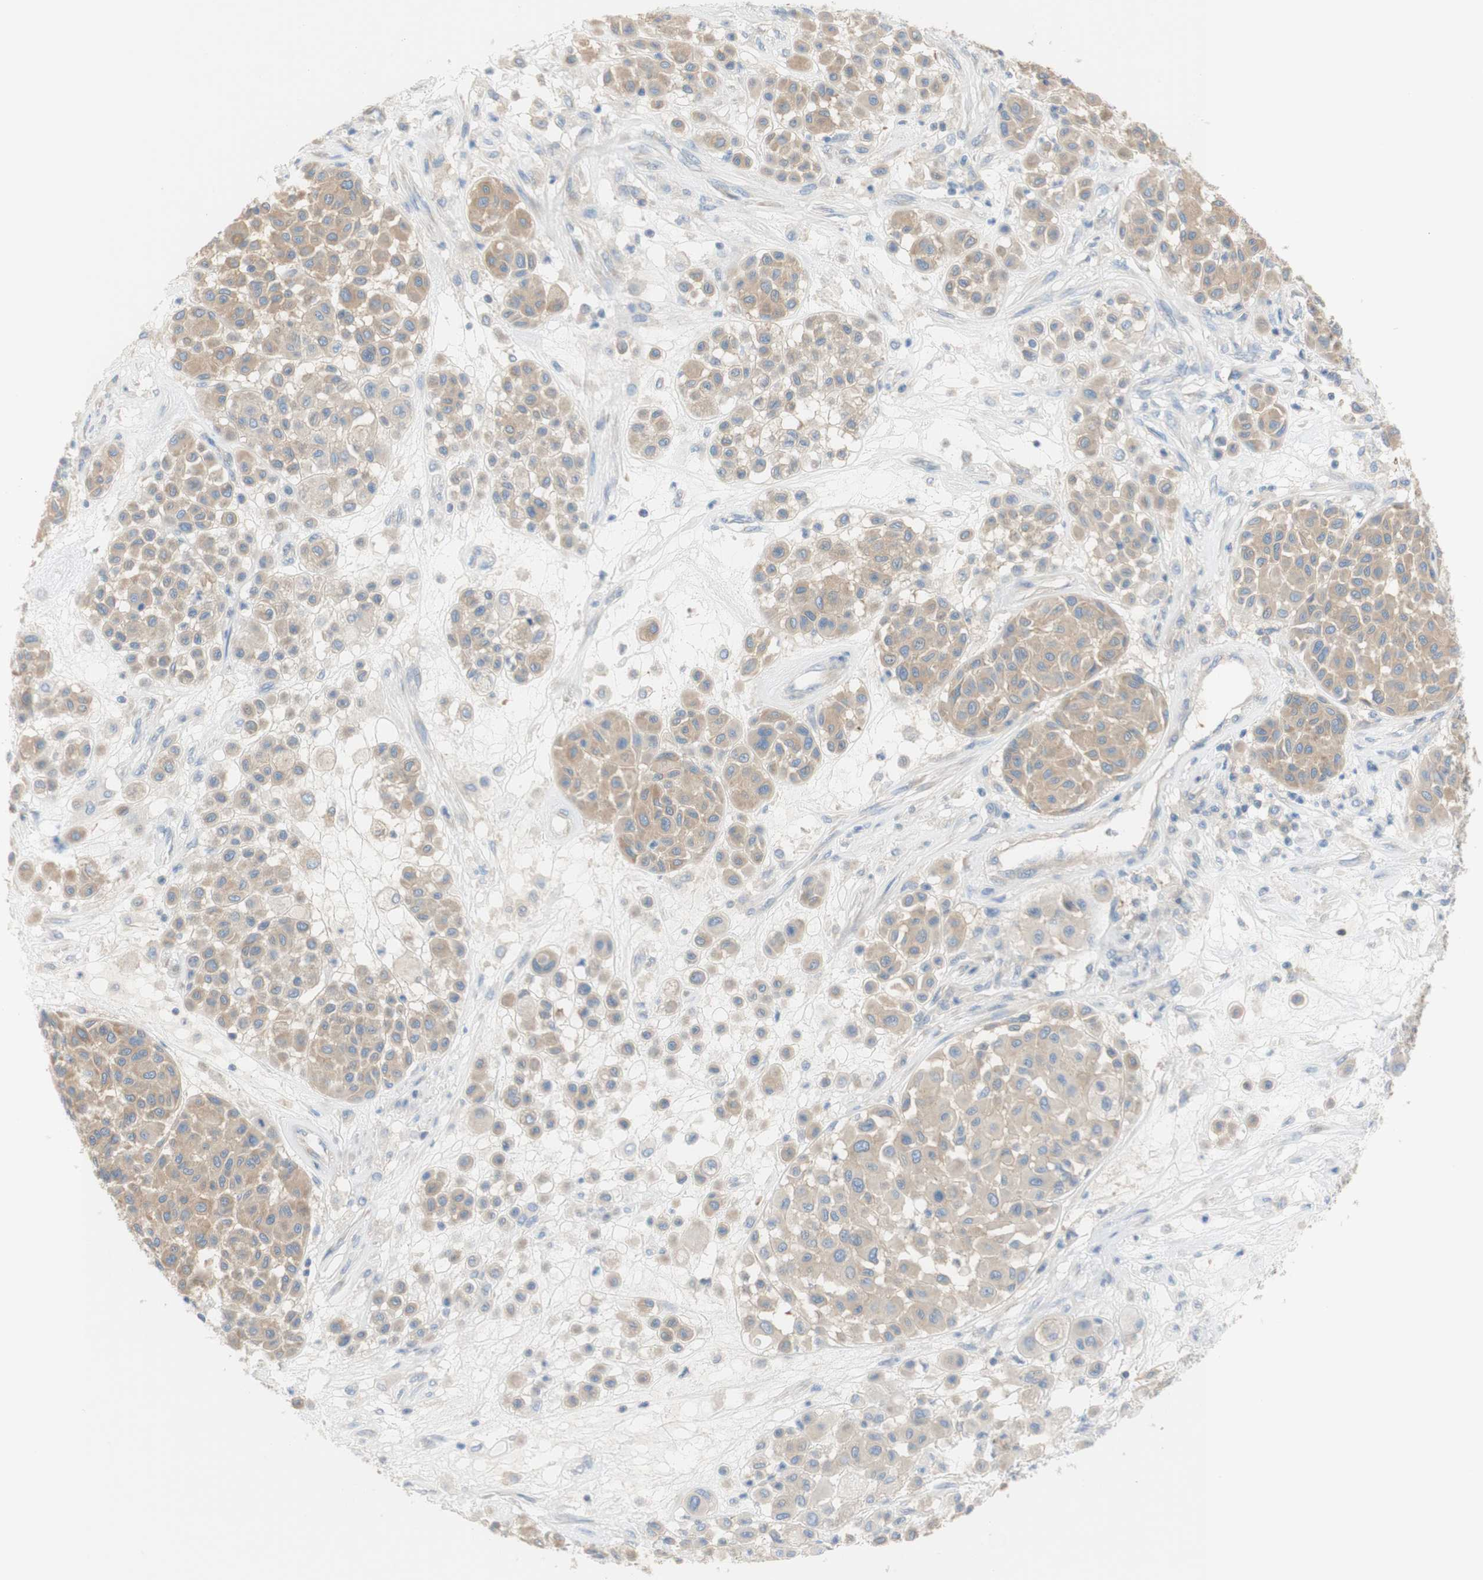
{"staining": {"intensity": "moderate", "quantity": ">75%", "location": "cytoplasmic/membranous"}, "tissue": "melanoma", "cell_type": "Tumor cells", "image_type": "cancer", "snomed": [{"axis": "morphology", "description": "Malignant melanoma, Metastatic site"}, {"axis": "topography", "description": "Soft tissue"}], "caption": "DAB immunohistochemical staining of human malignant melanoma (metastatic site) shows moderate cytoplasmic/membranous protein staining in about >75% of tumor cells.", "gene": "ATP2B1", "patient": {"sex": "male", "age": 41}}